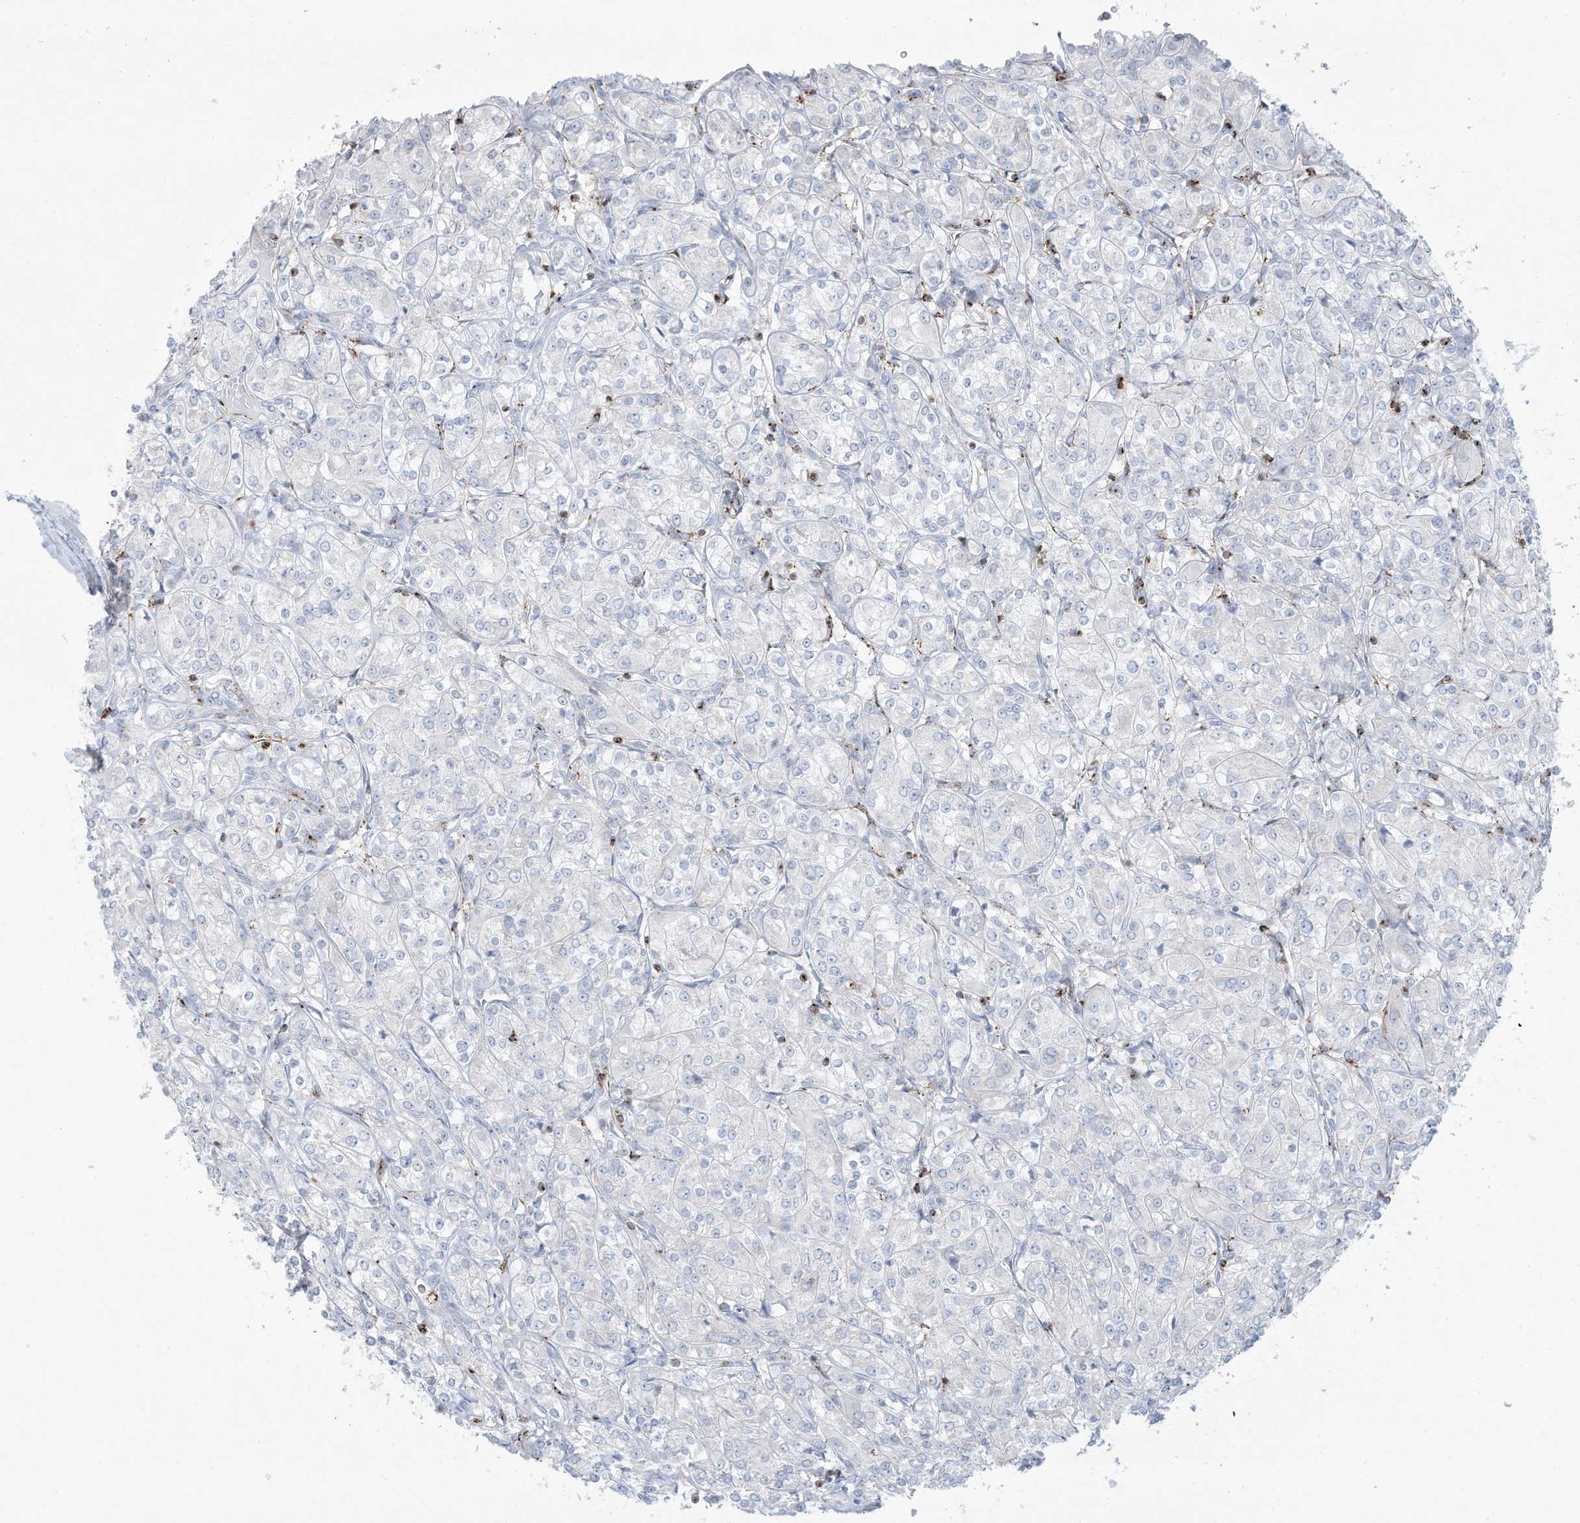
{"staining": {"intensity": "negative", "quantity": "none", "location": "none"}, "tissue": "renal cancer", "cell_type": "Tumor cells", "image_type": "cancer", "snomed": [{"axis": "morphology", "description": "Adenocarcinoma, NOS"}, {"axis": "topography", "description": "Kidney"}], "caption": "Immunohistochemistry histopathology image of human renal cancer (adenocarcinoma) stained for a protein (brown), which reveals no positivity in tumor cells. (Stains: DAB (3,3'-diaminobenzidine) IHC with hematoxylin counter stain, Microscopy: brightfield microscopy at high magnification).", "gene": "THNSL2", "patient": {"sex": "male", "age": 77}}